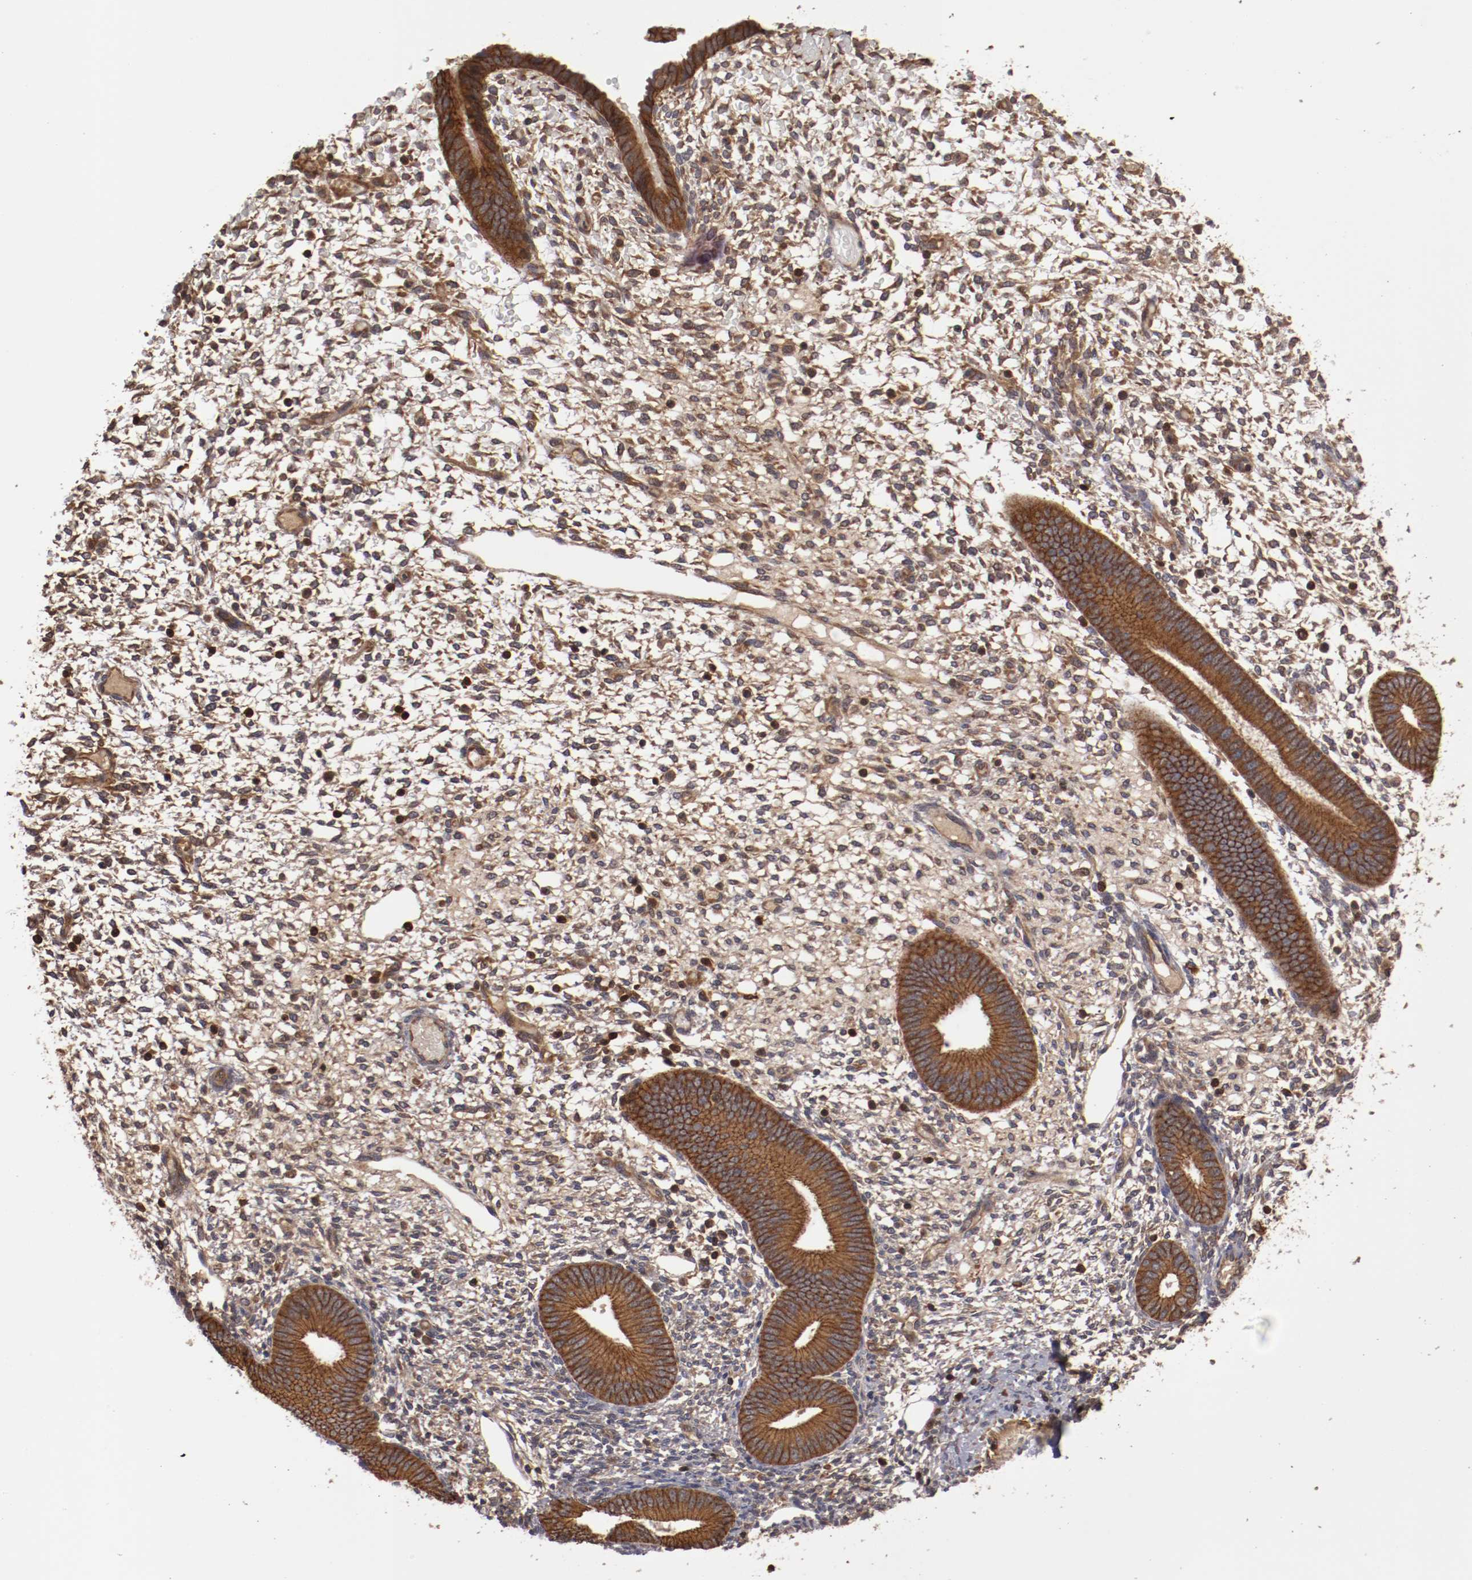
{"staining": {"intensity": "moderate", "quantity": "<25%", "location": "cytoplasmic/membranous"}, "tissue": "endometrium", "cell_type": "Cells in endometrial stroma", "image_type": "normal", "snomed": [{"axis": "morphology", "description": "Normal tissue, NOS"}, {"axis": "topography", "description": "Endometrium"}], "caption": "A histopathology image of endometrium stained for a protein demonstrates moderate cytoplasmic/membranous brown staining in cells in endometrial stroma. (DAB IHC with brightfield microscopy, high magnification).", "gene": "RPS6KA6", "patient": {"sex": "female", "age": 42}}